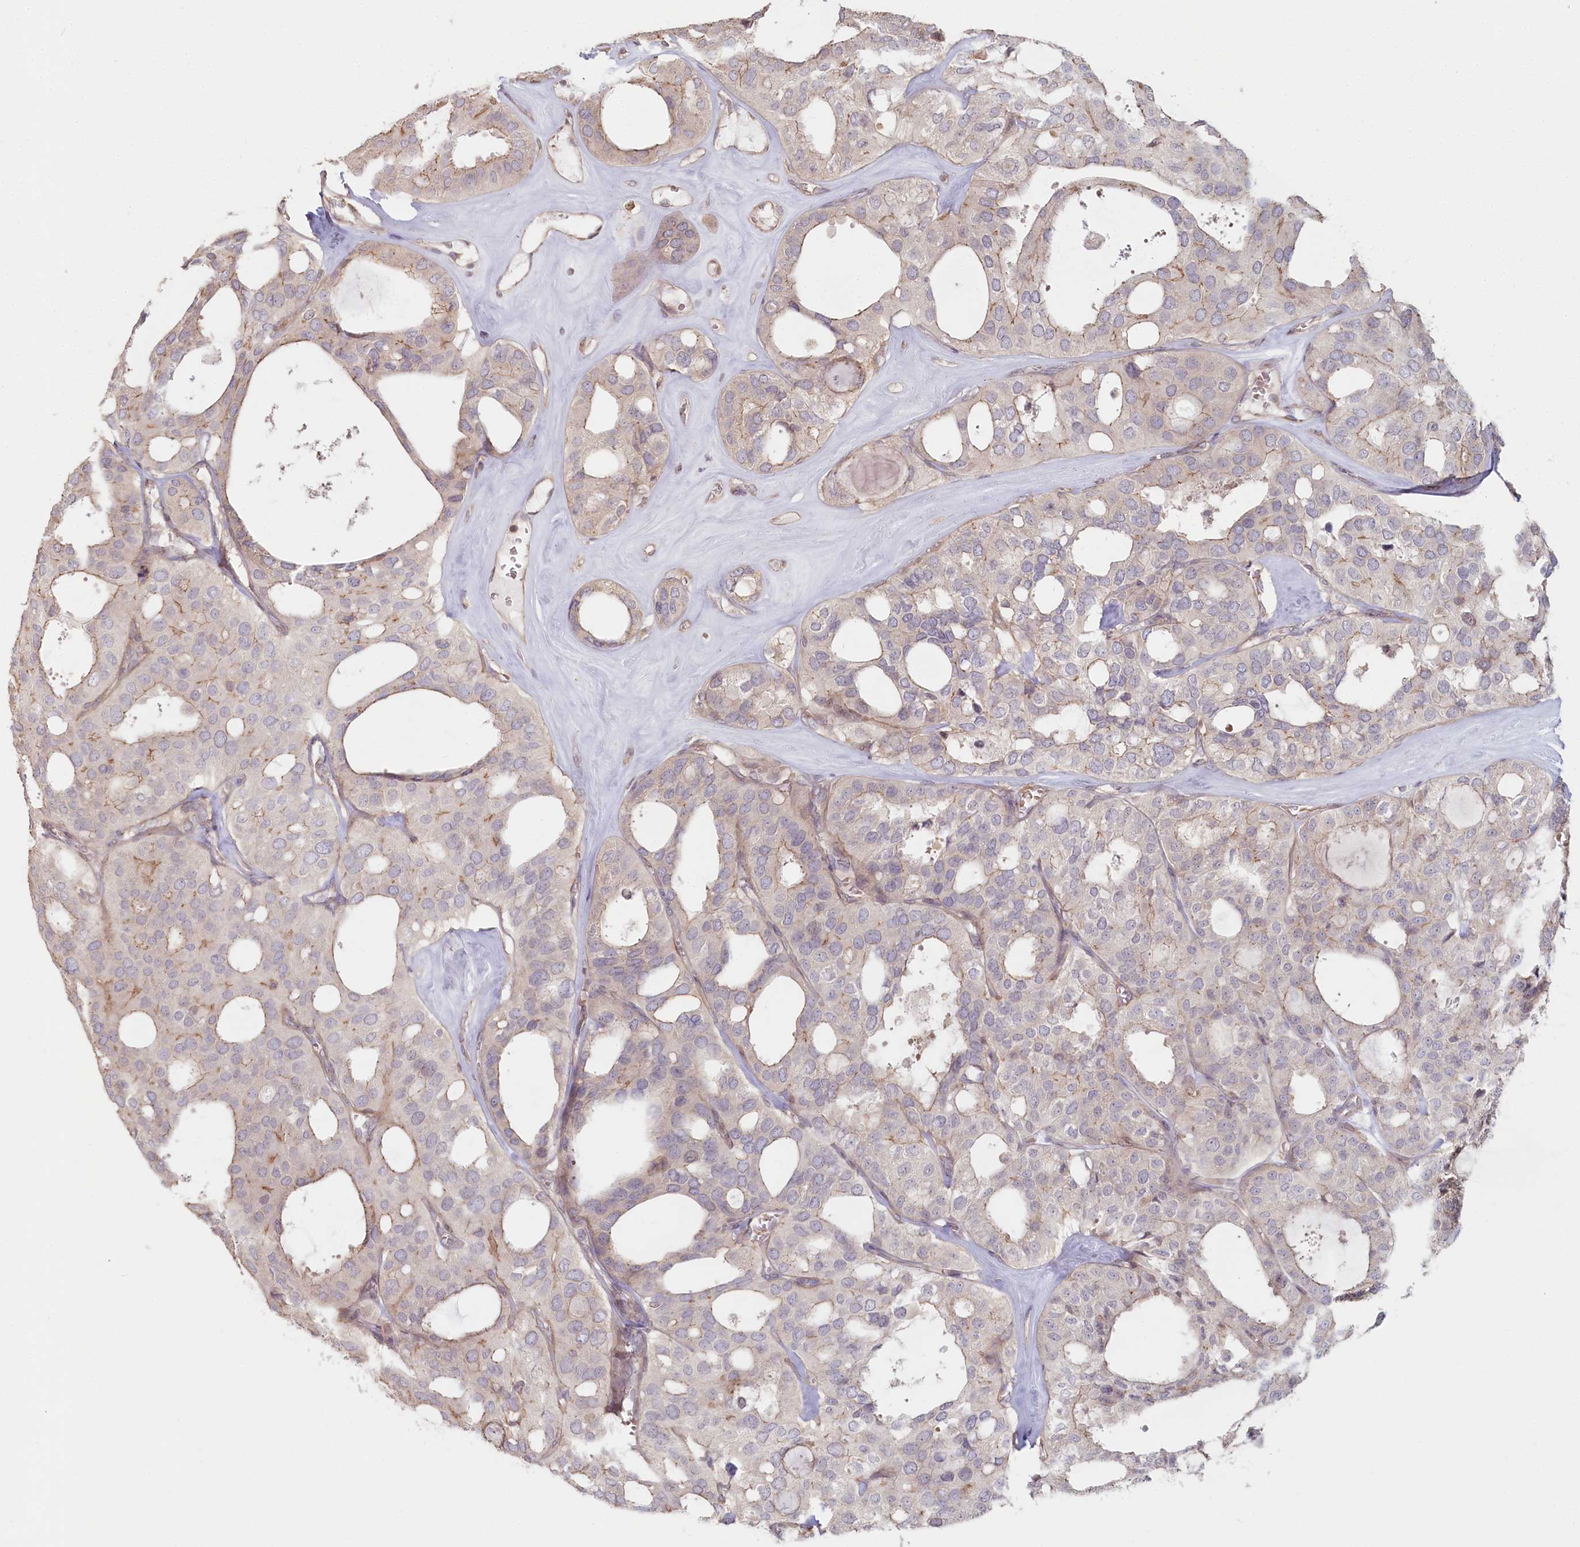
{"staining": {"intensity": "weak", "quantity": "<25%", "location": "cytoplasmic/membranous"}, "tissue": "thyroid cancer", "cell_type": "Tumor cells", "image_type": "cancer", "snomed": [{"axis": "morphology", "description": "Follicular adenoma carcinoma, NOS"}, {"axis": "topography", "description": "Thyroid gland"}], "caption": "A high-resolution histopathology image shows immunohistochemistry (IHC) staining of follicular adenoma carcinoma (thyroid), which displays no significant positivity in tumor cells.", "gene": "TCHP", "patient": {"sex": "male", "age": 75}}